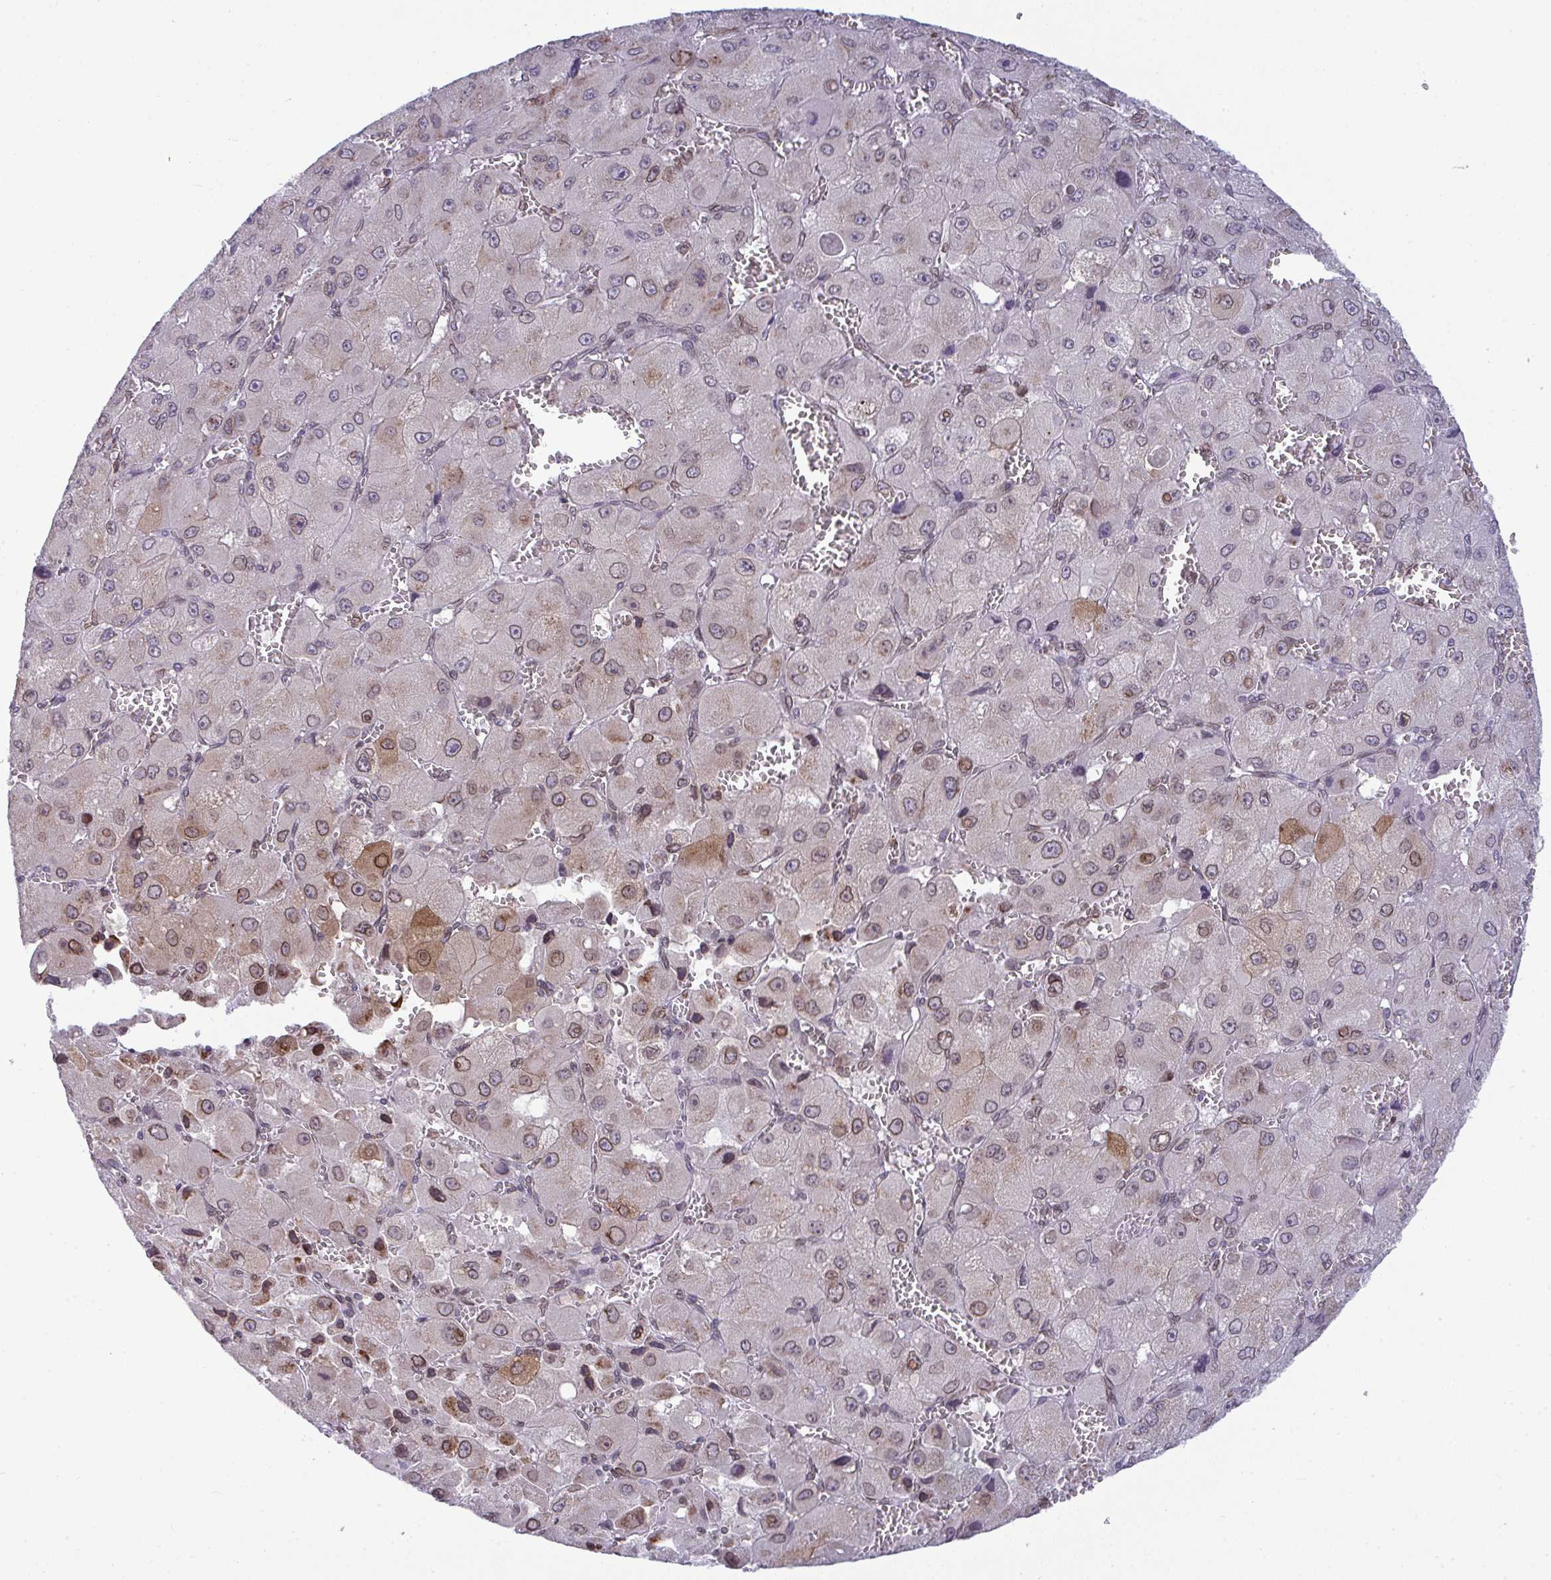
{"staining": {"intensity": "moderate", "quantity": "25%-75%", "location": "cytoplasmic/membranous,nuclear"}, "tissue": "liver cancer", "cell_type": "Tumor cells", "image_type": "cancer", "snomed": [{"axis": "morphology", "description": "Carcinoma, Hepatocellular, NOS"}, {"axis": "topography", "description": "Liver"}], "caption": "Protein positivity by IHC reveals moderate cytoplasmic/membranous and nuclear positivity in about 25%-75% of tumor cells in liver cancer (hepatocellular carcinoma). The protein is stained brown, and the nuclei are stained in blue (DAB IHC with brightfield microscopy, high magnification).", "gene": "RANBP2", "patient": {"sex": "male", "age": 27}}